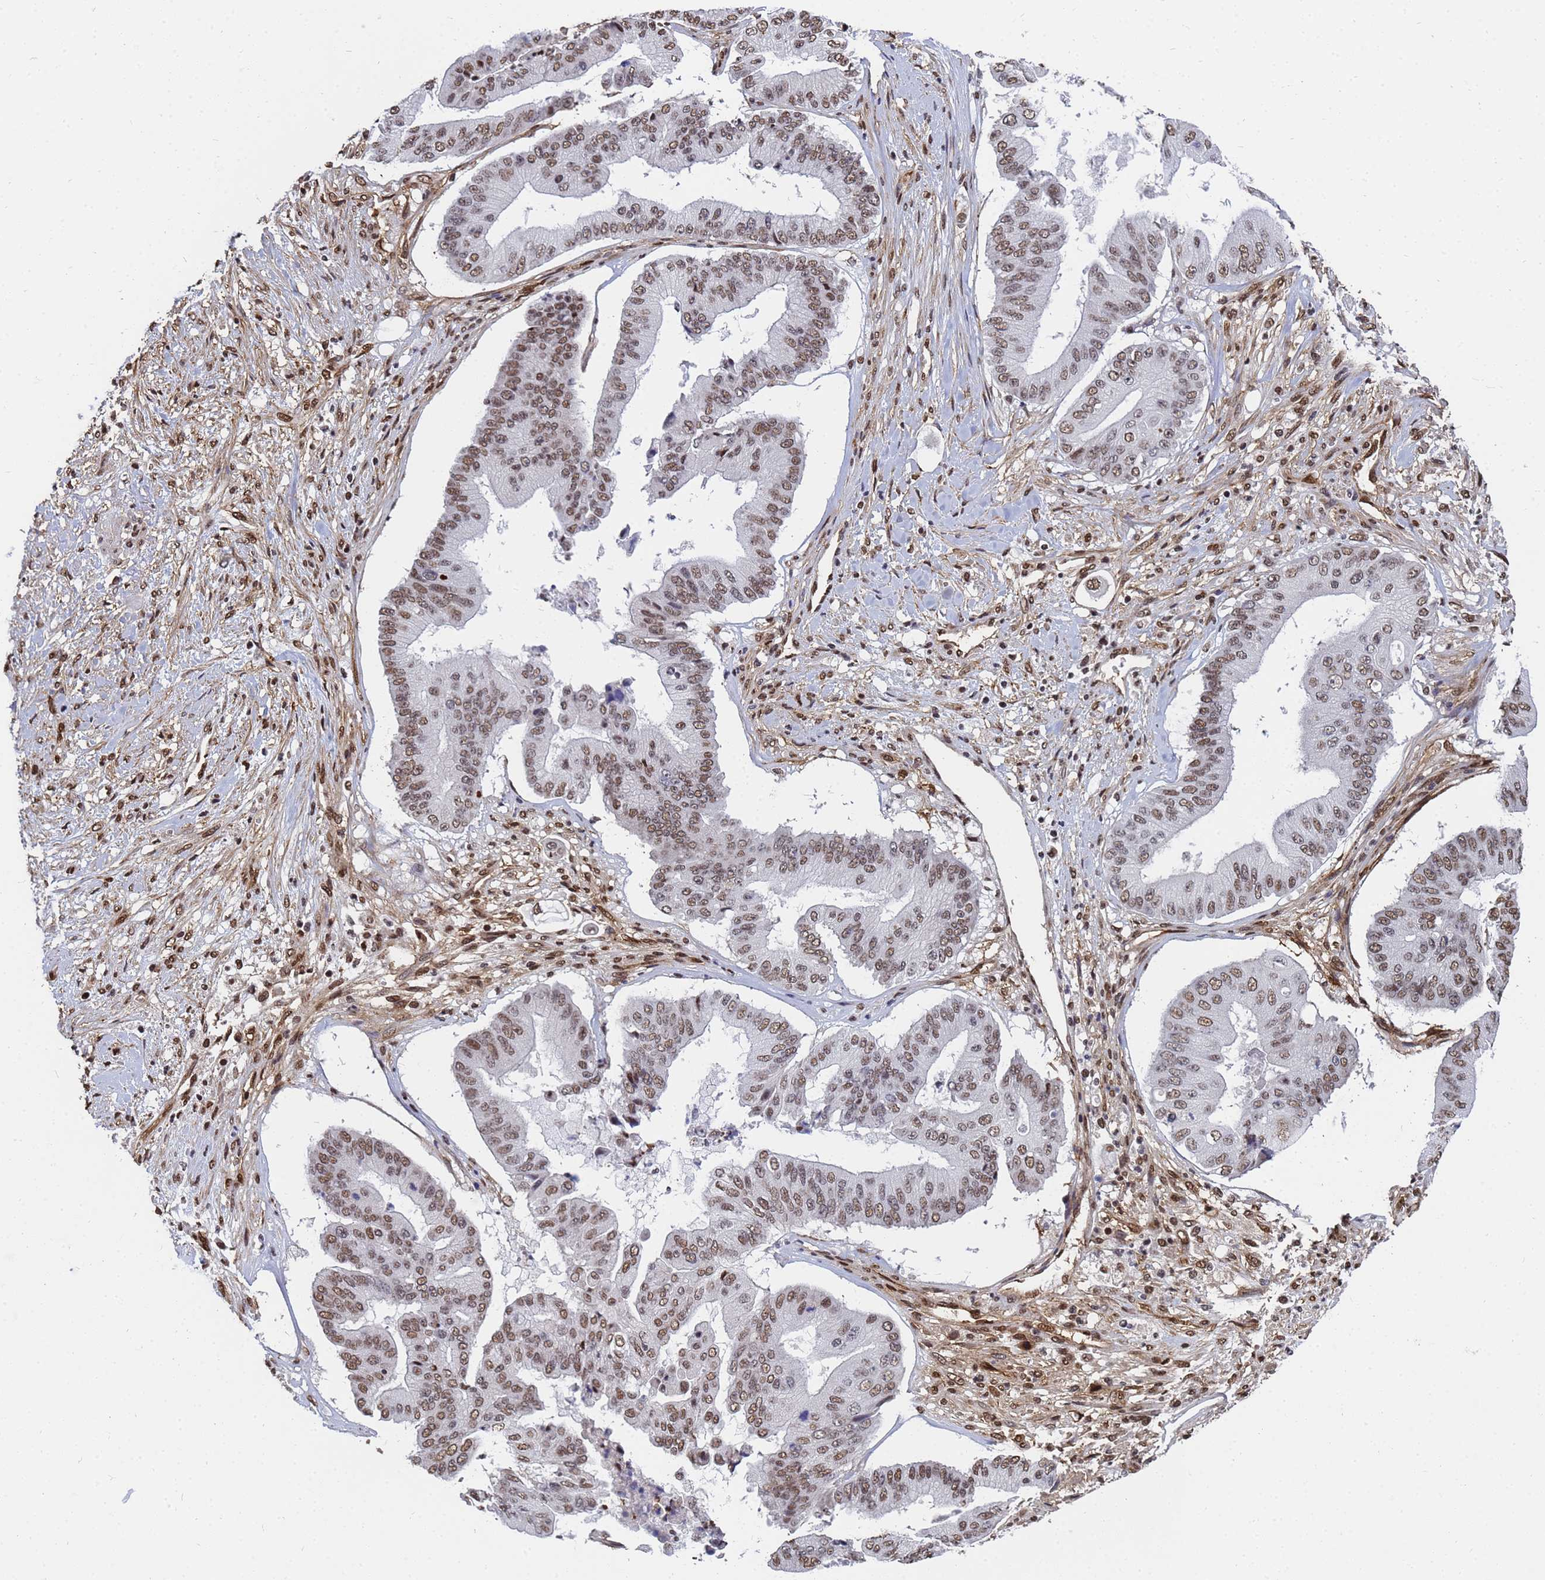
{"staining": {"intensity": "strong", "quantity": "25%-75%", "location": "nuclear"}, "tissue": "pancreatic cancer", "cell_type": "Tumor cells", "image_type": "cancer", "snomed": [{"axis": "morphology", "description": "Adenocarcinoma, NOS"}, {"axis": "topography", "description": "Pancreas"}], "caption": "Immunohistochemistry image of human pancreatic adenocarcinoma stained for a protein (brown), which shows high levels of strong nuclear staining in approximately 25%-75% of tumor cells.", "gene": "RAVER2", "patient": {"sex": "female", "age": 77}}